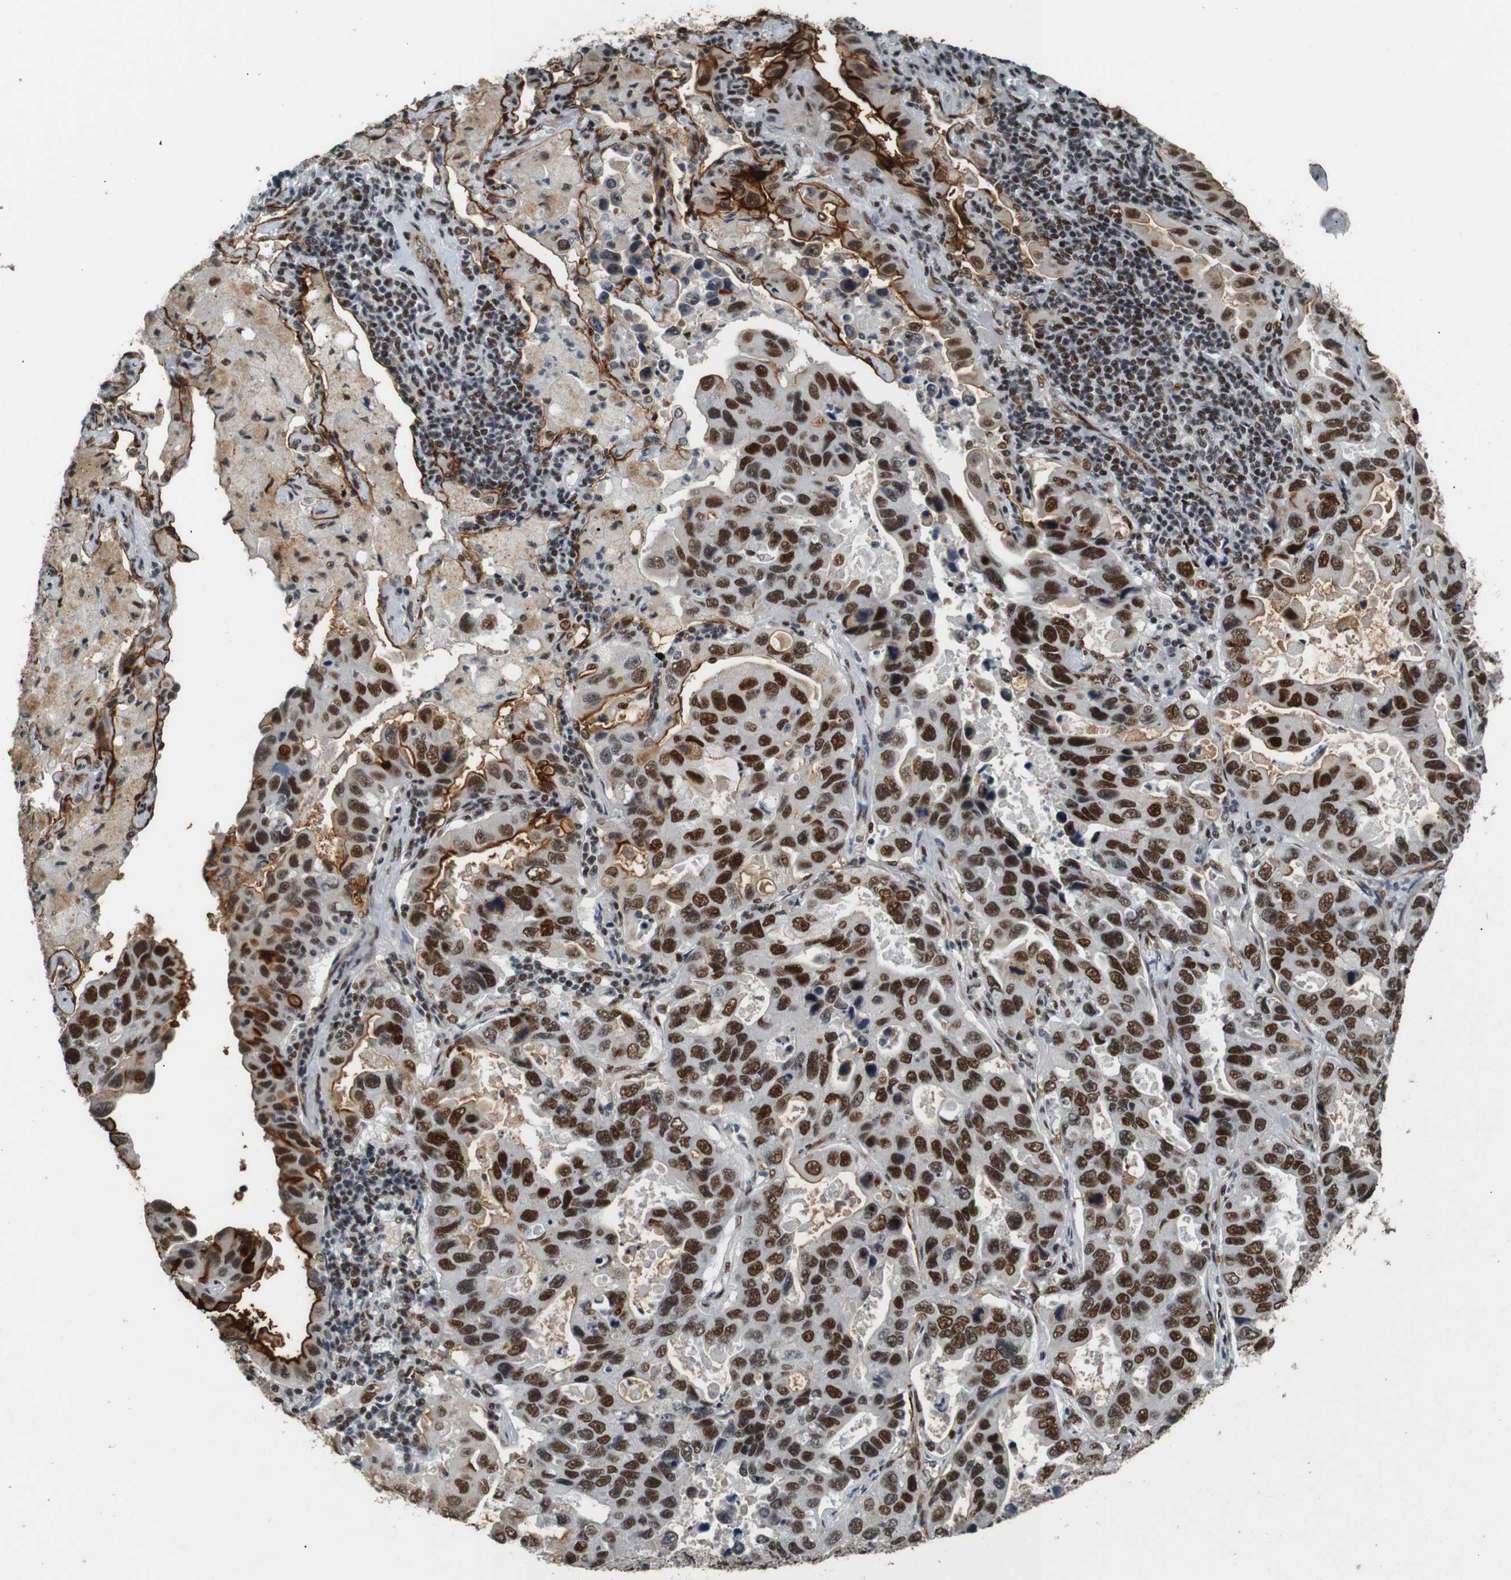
{"staining": {"intensity": "strong", "quantity": ">75%", "location": "cytoplasmic/membranous,nuclear"}, "tissue": "lung cancer", "cell_type": "Tumor cells", "image_type": "cancer", "snomed": [{"axis": "morphology", "description": "Adenocarcinoma, NOS"}, {"axis": "topography", "description": "Lung"}], "caption": "Lung cancer (adenocarcinoma) was stained to show a protein in brown. There is high levels of strong cytoplasmic/membranous and nuclear positivity in about >75% of tumor cells.", "gene": "HEXIM1", "patient": {"sex": "male", "age": 64}}